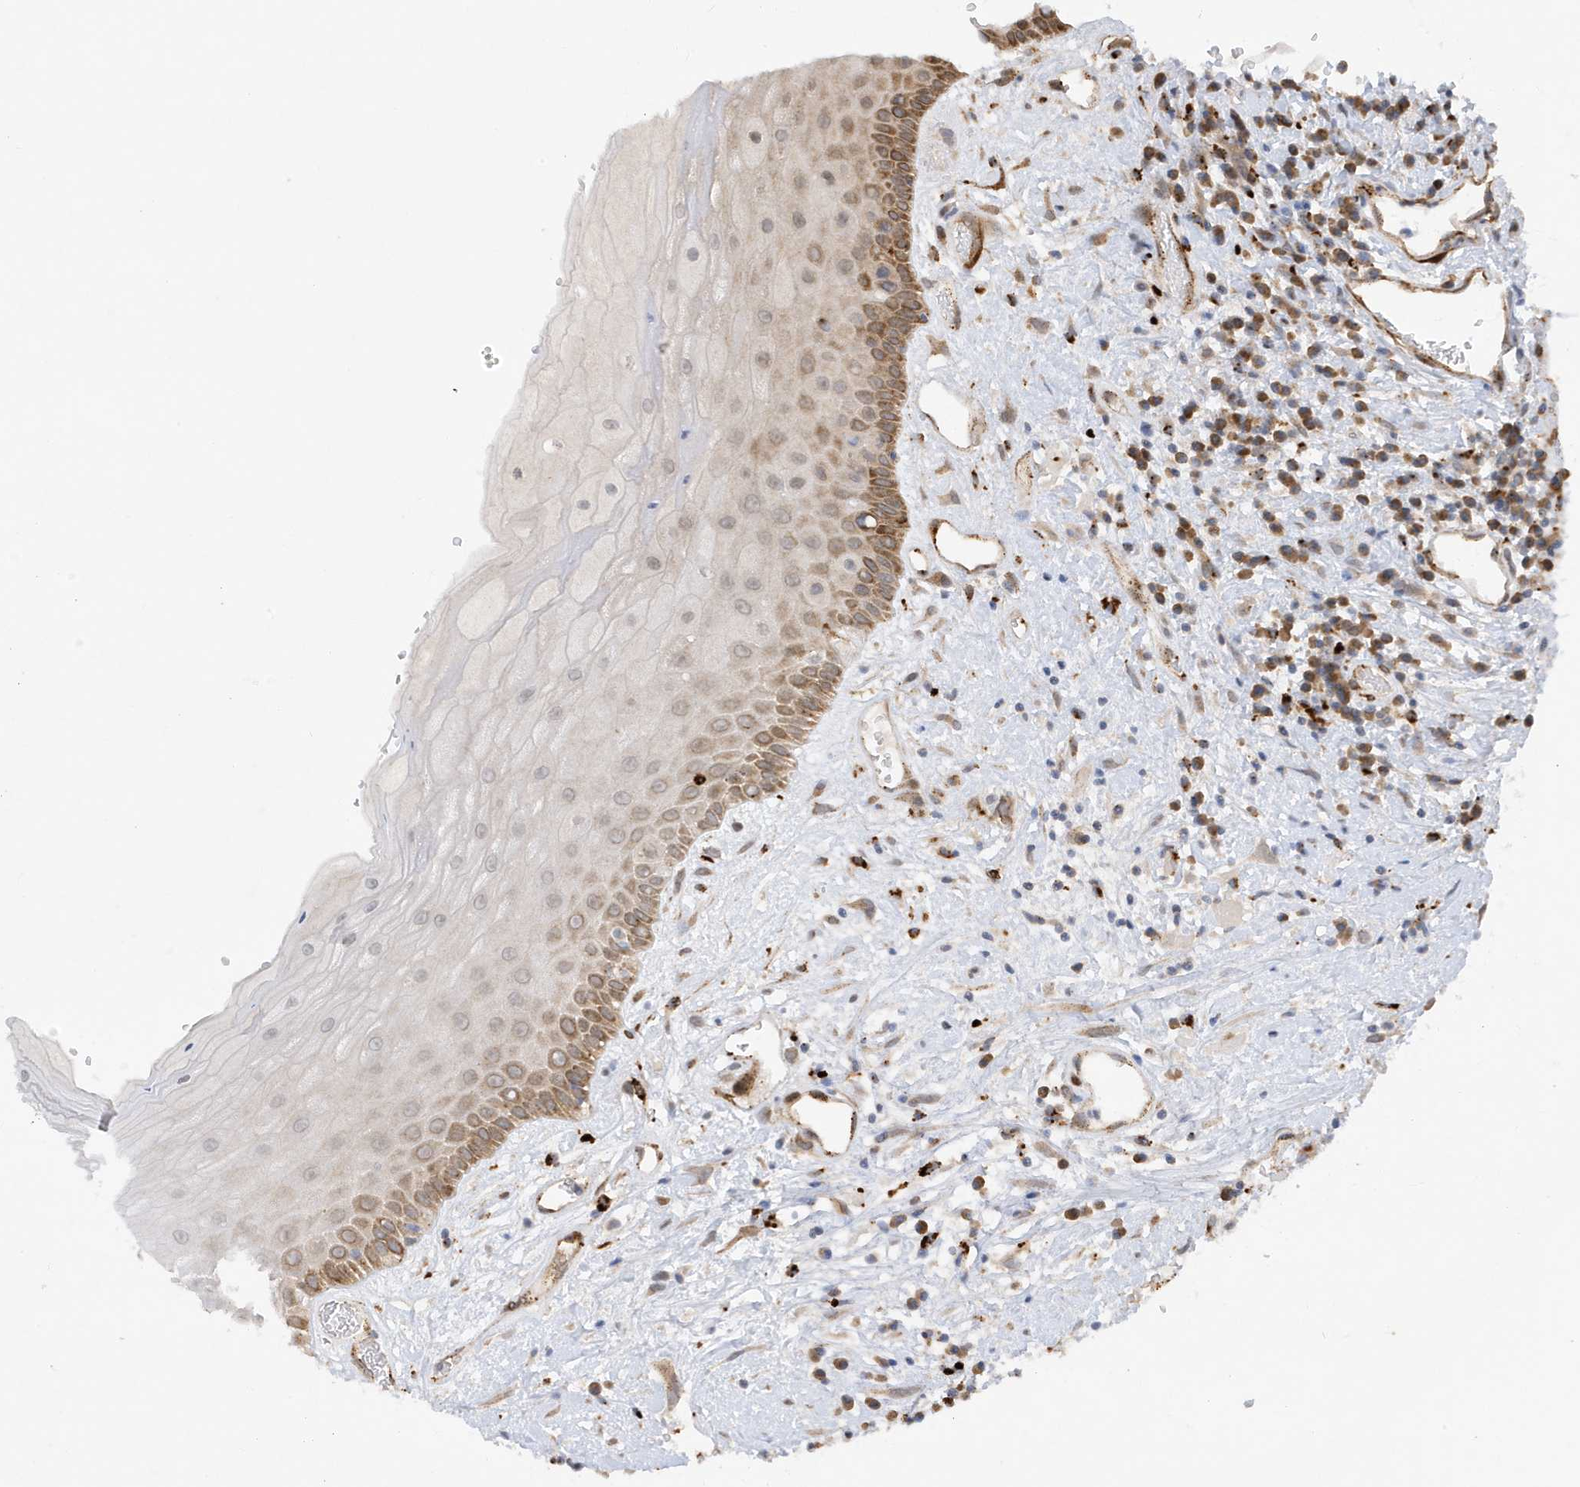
{"staining": {"intensity": "moderate", "quantity": ">75%", "location": "cytoplasmic/membranous"}, "tissue": "oral mucosa", "cell_type": "Squamous epithelial cells", "image_type": "normal", "snomed": [{"axis": "morphology", "description": "Normal tissue, NOS"}, {"axis": "topography", "description": "Oral tissue"}], "caption": "A high-resolution image shows immunohistochemistry (IHC) staining of unremarkable oral mucosa, which displays moderate cytoplasmic/membranous positivity in approximately >75% of squamous epithelial cells.", "gene": "ZNF507", "patient": {"sex": "female", "age": 76}}